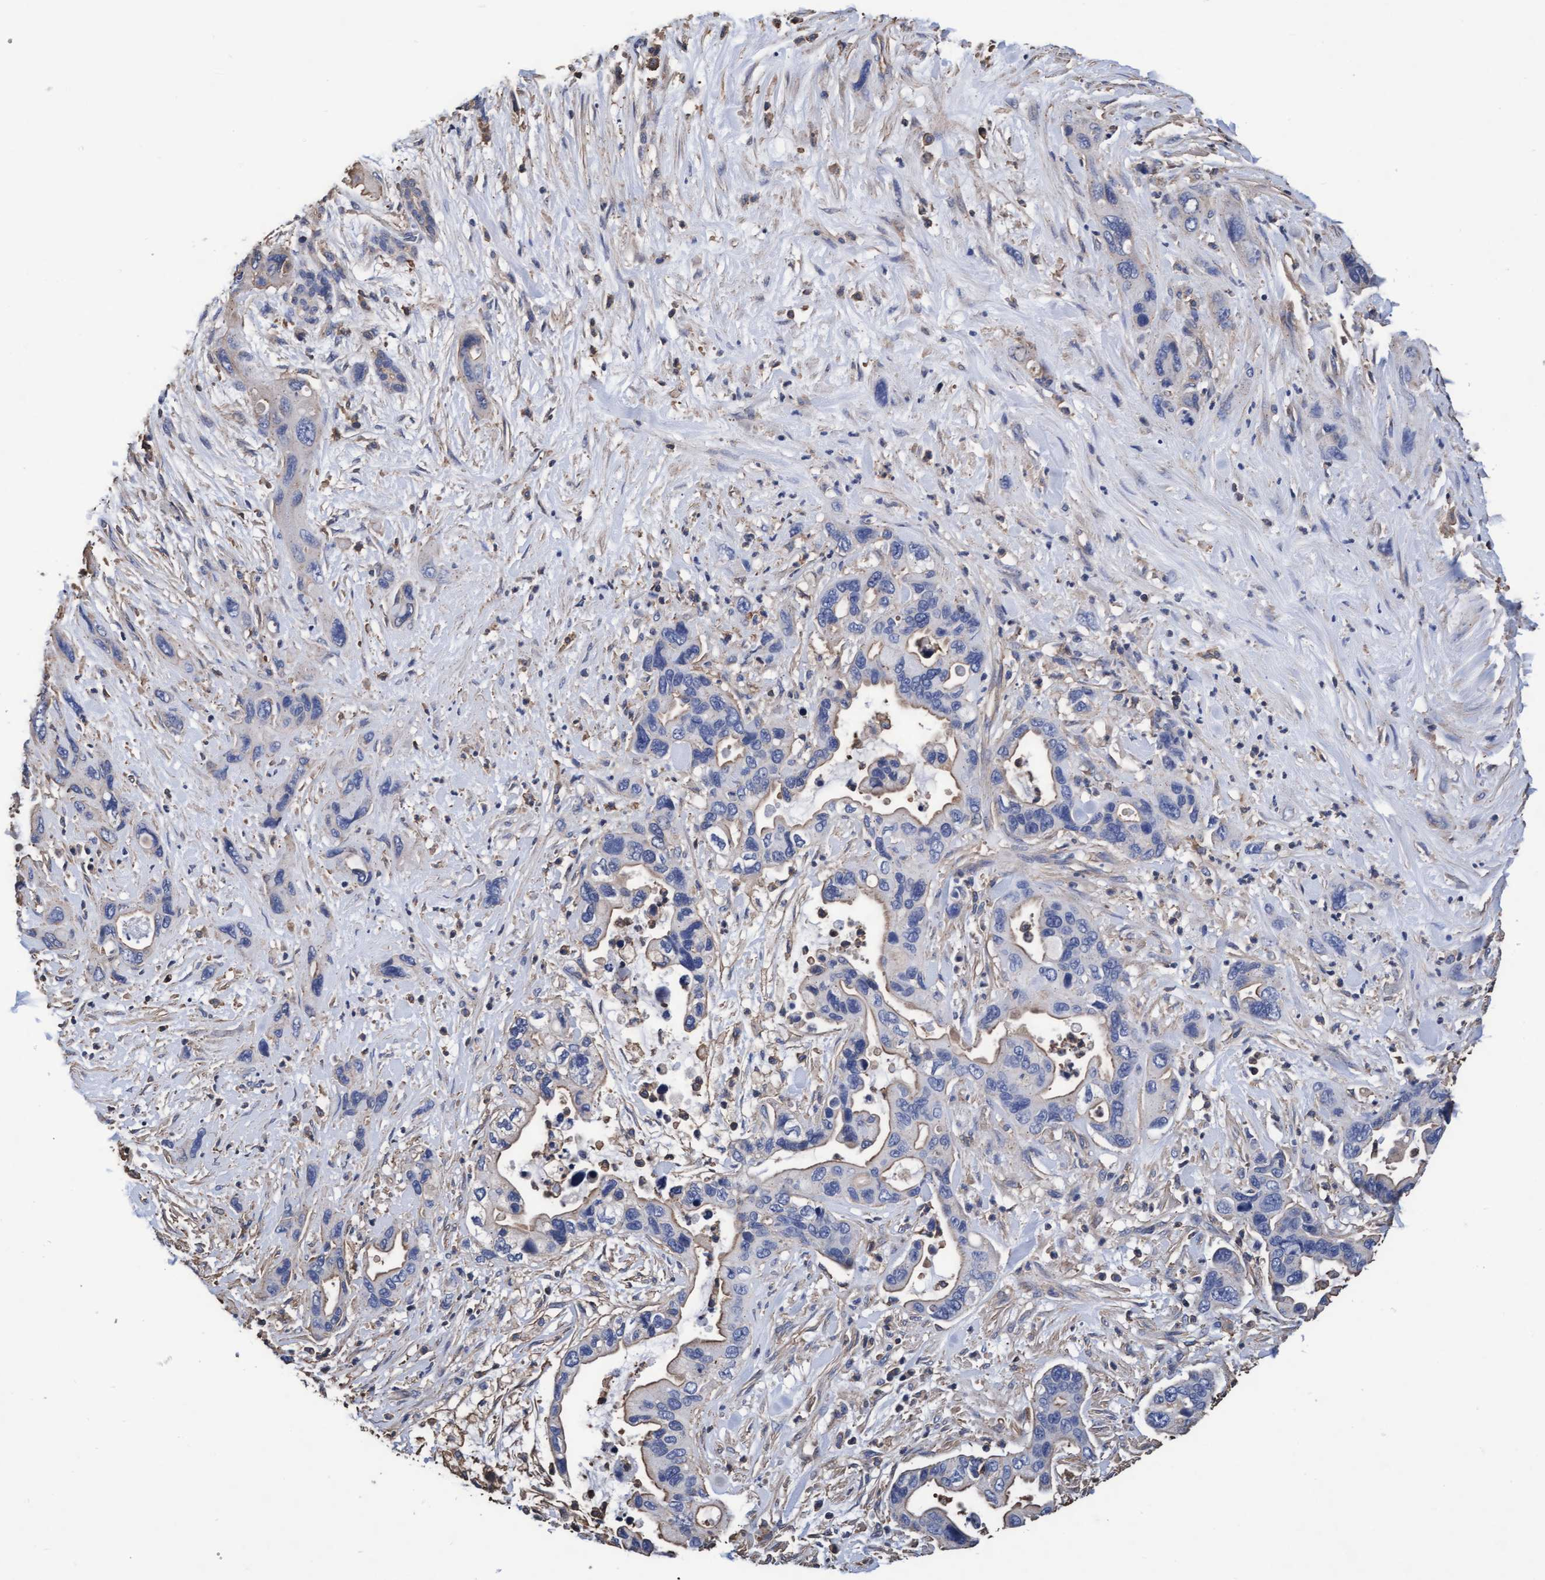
{"staining": {"intensity": "weak", "quantity": "<25%", "location": "cytoplasmic/membranous"}, "tissue": "pancreatic cancer", "cell_type": "Tumor cells", "image_type": "cancer", "snomed": [{"axis": "morphology", "description": "Adenocarcinoma, NOS"}, {"axis": "topography", "description": "Pancreas"}], "caption": "Immunohistochemistry of pancreatic adenocarcinoma displays no staining in tumor cells. (DAB (3,3'-diaminobenzidine) immunohistochemistry visualized using brightfield microscopy, high magnification).", "gene": "GRHPR", "patient": {"sex": "female", "age": 70}}